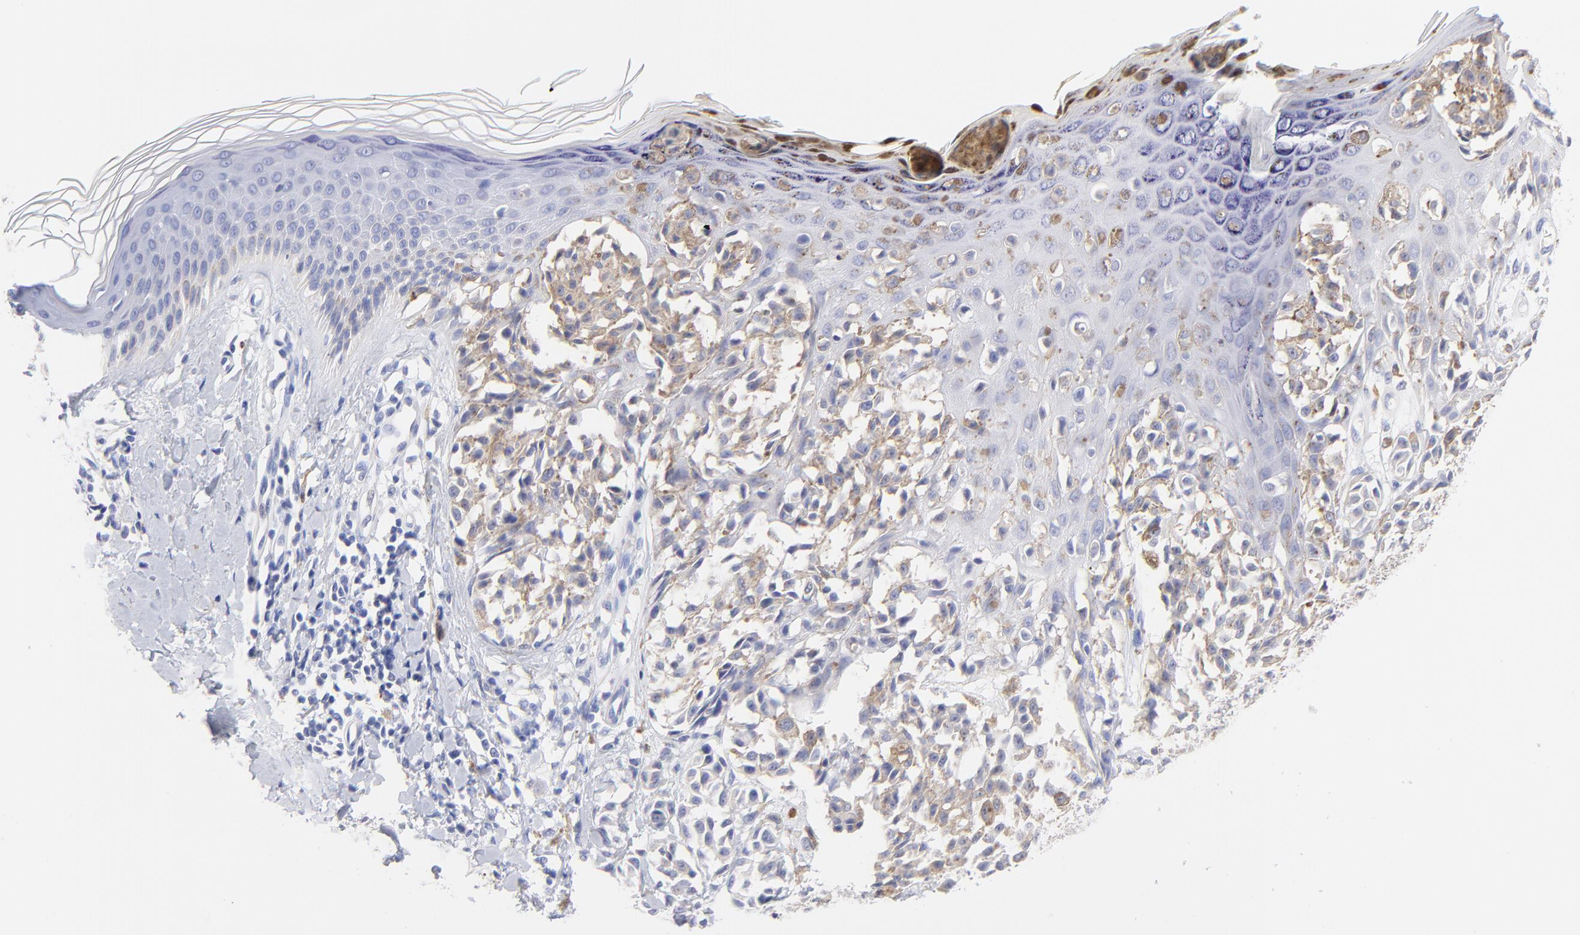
{"staining": {"intensity": "moderate", "quantity": "25%-75%", "location": "cytoplasmic/membranous"}, "tissue": "melanoma", "cell_type": "Tumor cells", "image_type": "cancer", "snomed": [{"axis": "morphology", "description": "Malignant melanoma, NOS"}, {"axis": "topography", "description": "Skin"}], "caption": "Malignant melanoma was stained to show a protein in brown. There is medium levels of moderate cytoplasmic/membranous staining in about 25%-75% of tumor cells.", "gene": "EBP", "patient": {"sex": "female", "age": 38}}